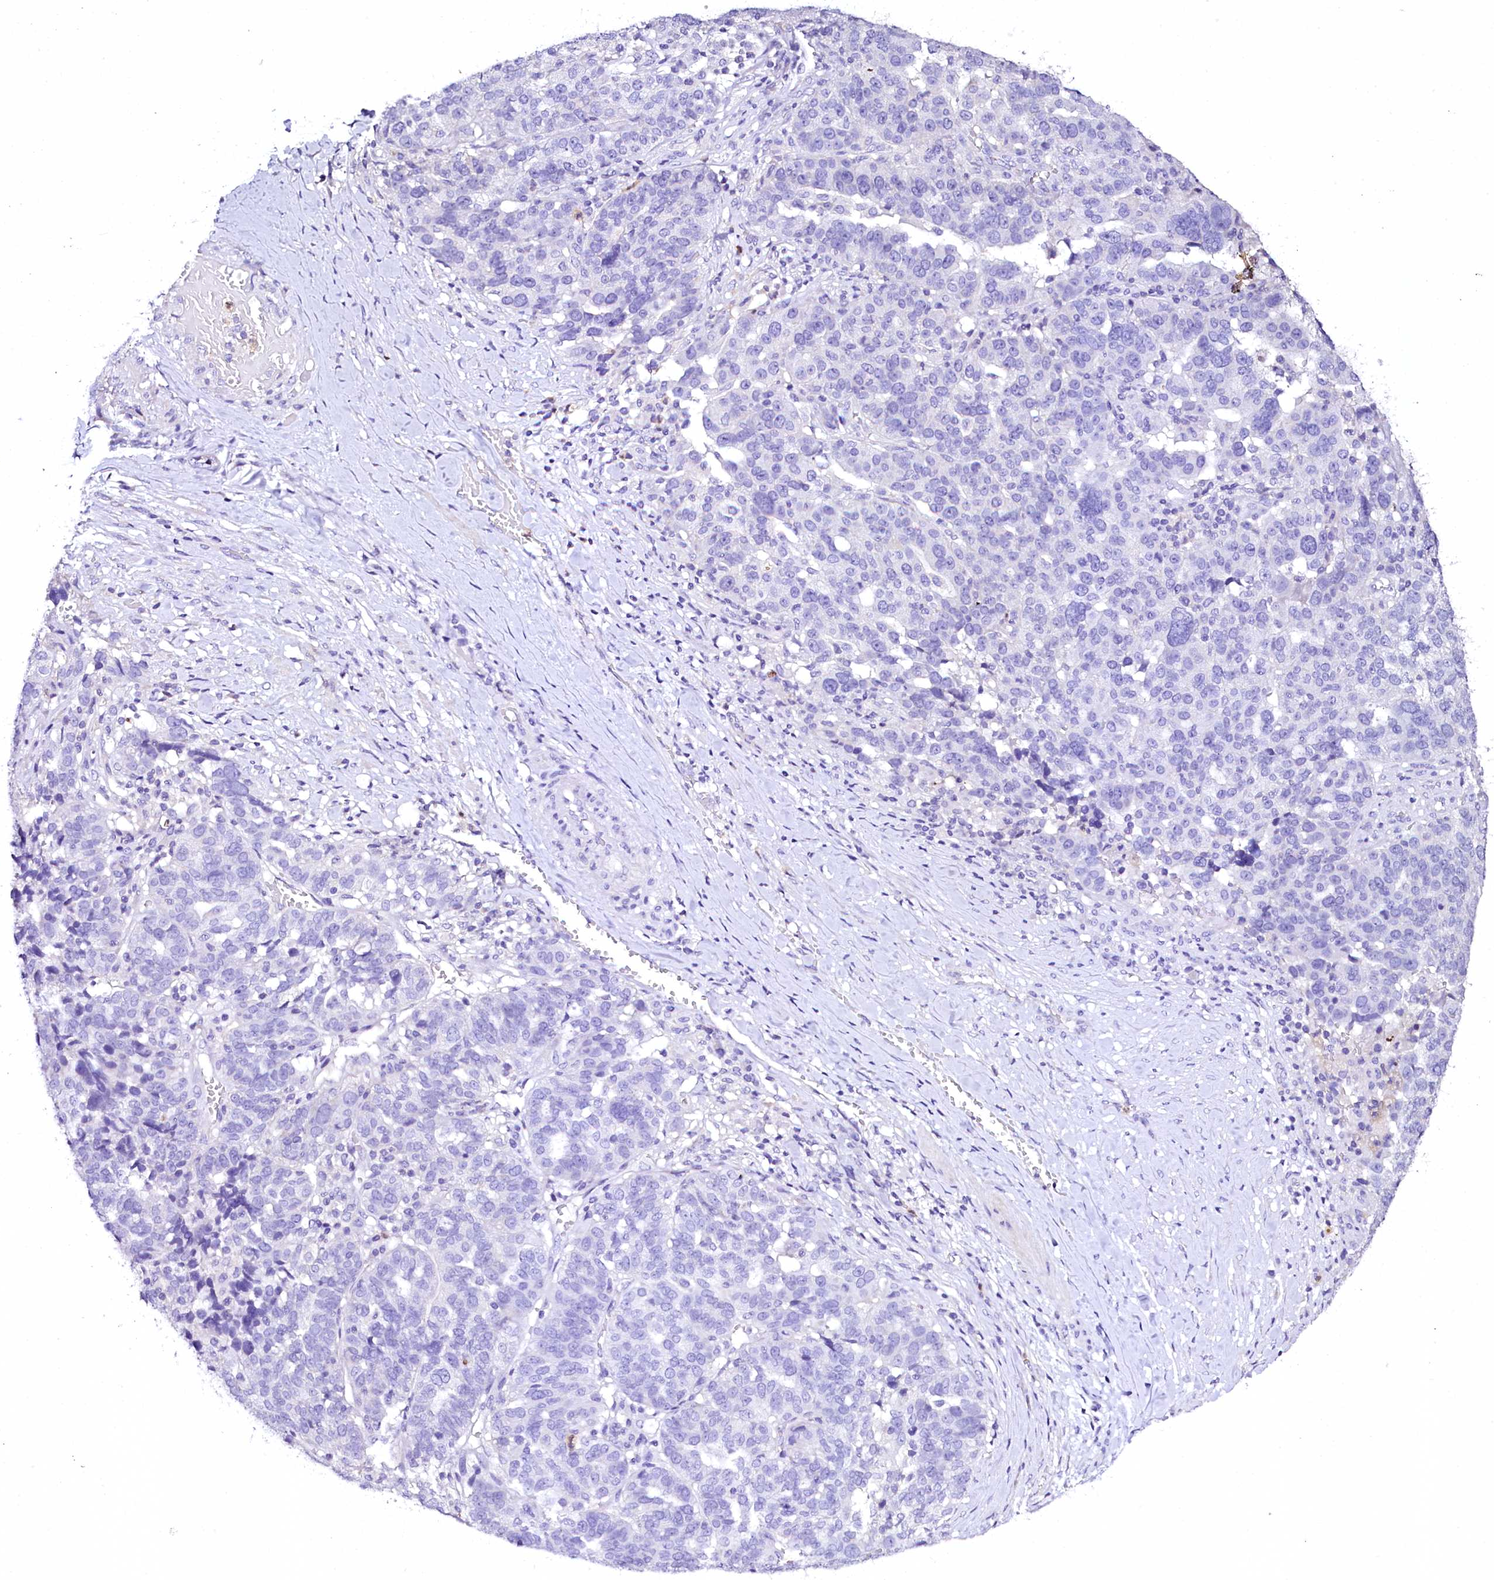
{"staining": {"intensity": "negative", "quantity": "none", "location": "none"}, "tissue": "ovarian cancer", "cell_type": "Tumor cells", "image_type": "cancer", "snomed": [{"axis": "morphology", "description": "Cystadenocarcinoma, serous, NOS"}, {"axis": "topography", "description": "Ovary"}], "caption": "A high-resolution image shows IHC staining of ovarian cancer (serous cystadenocarcinoma), which shows no significant staining in tumor cells. (DAB IHC with hematoxylin counter stain).", "gene": "NAA16", "patient": {"sex": "female", "age": 59}}